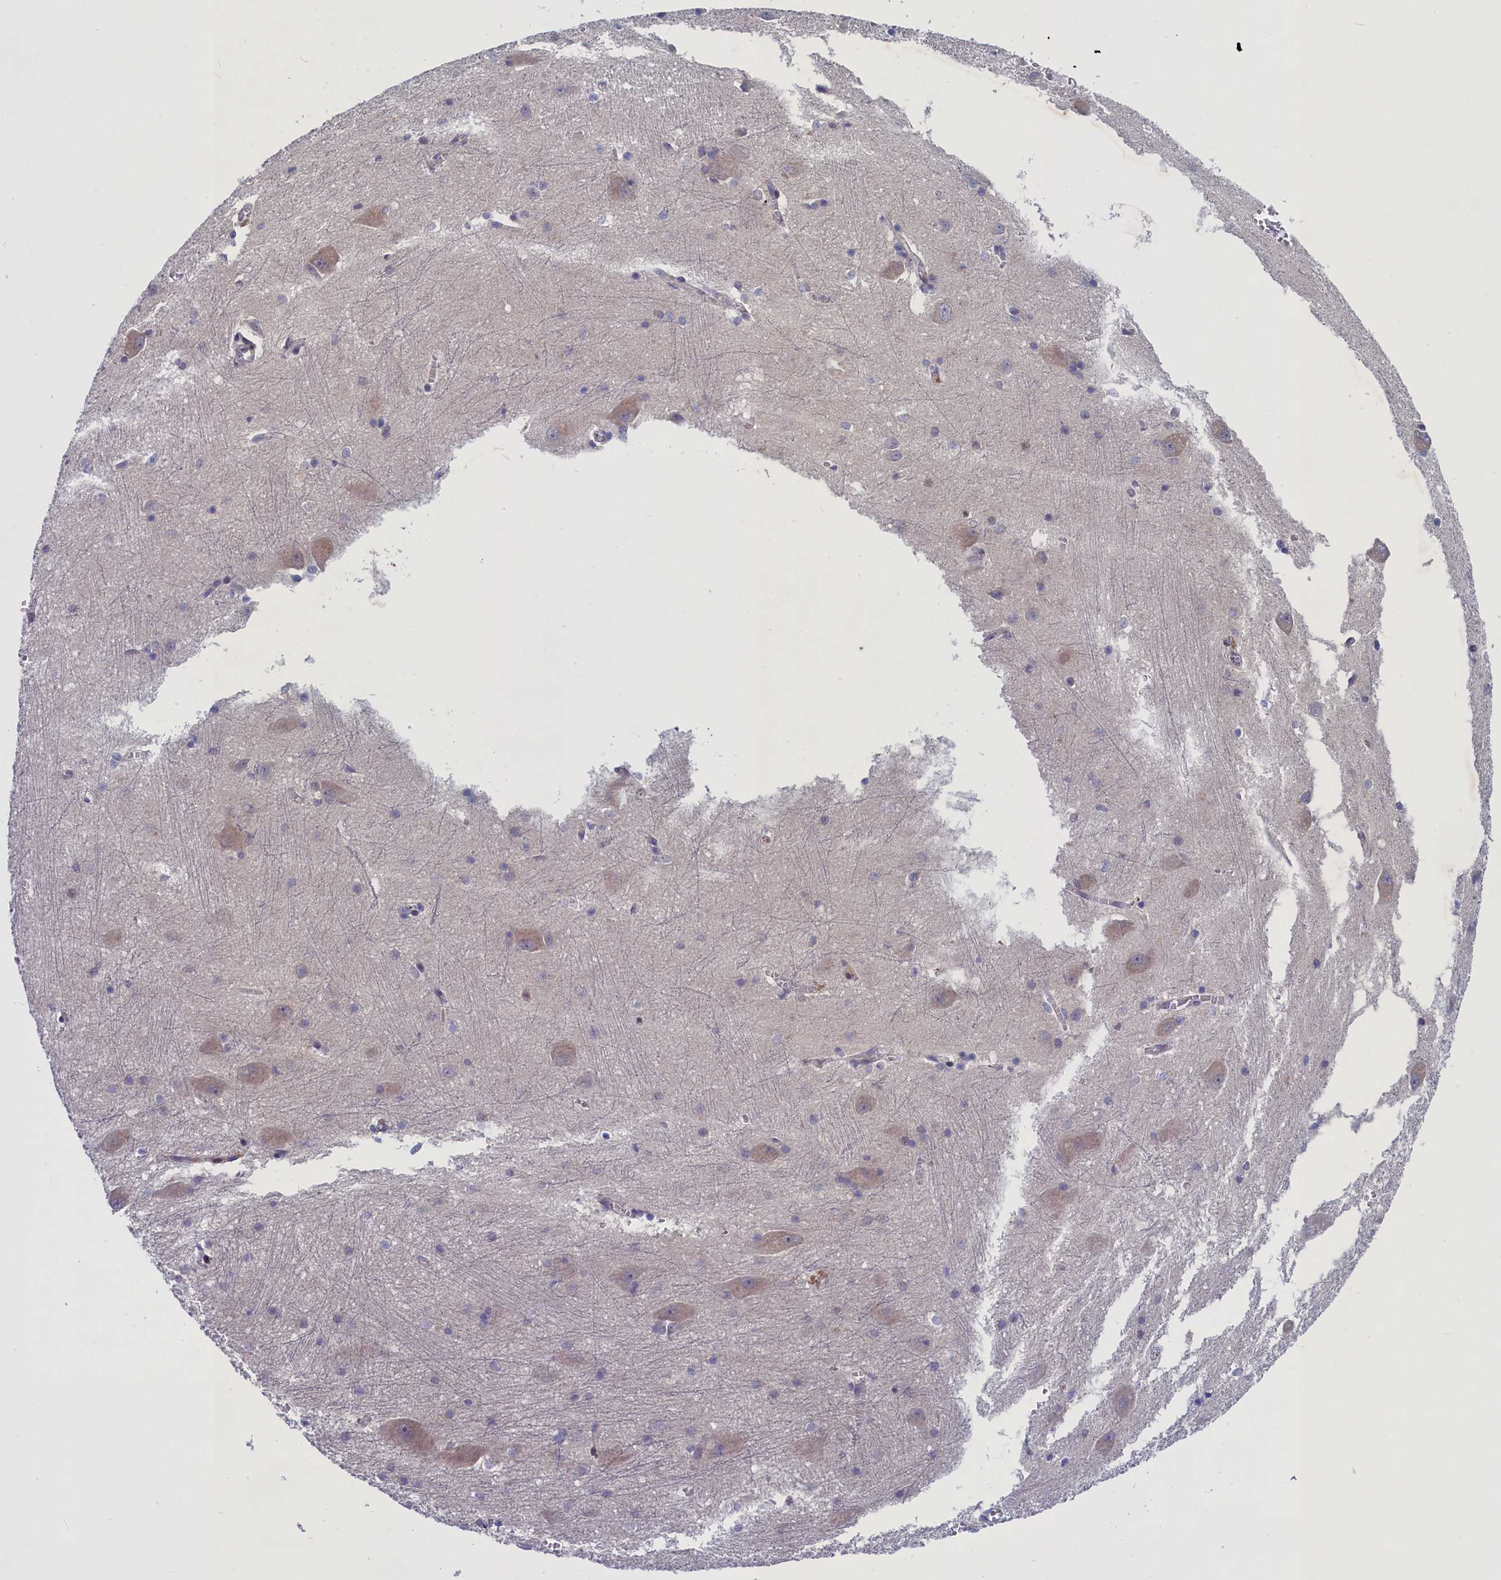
{"staining": {"intensity": "weak", "quantity": "<25%", "location": "cytoplasmic/membranous"}, "tissue": "caudate", "cell_type": "Glial cells", "image_type": "normal", "snomed": [{"axis": "morphology", "description": "Normal tissue, NOS"}, {"axis": "topography", "description": "Lateral ventricle wall"}], "caption": "High power microscopy image of an immunohistochemistry (IHC) image of unremarkable caudate, revealing no significant staining in glial cells. (Immunohistochemistry, brightfield microscopy, high magnification).", "gene": "LIG1", "patient": {"sex": "male", "age": 37}}